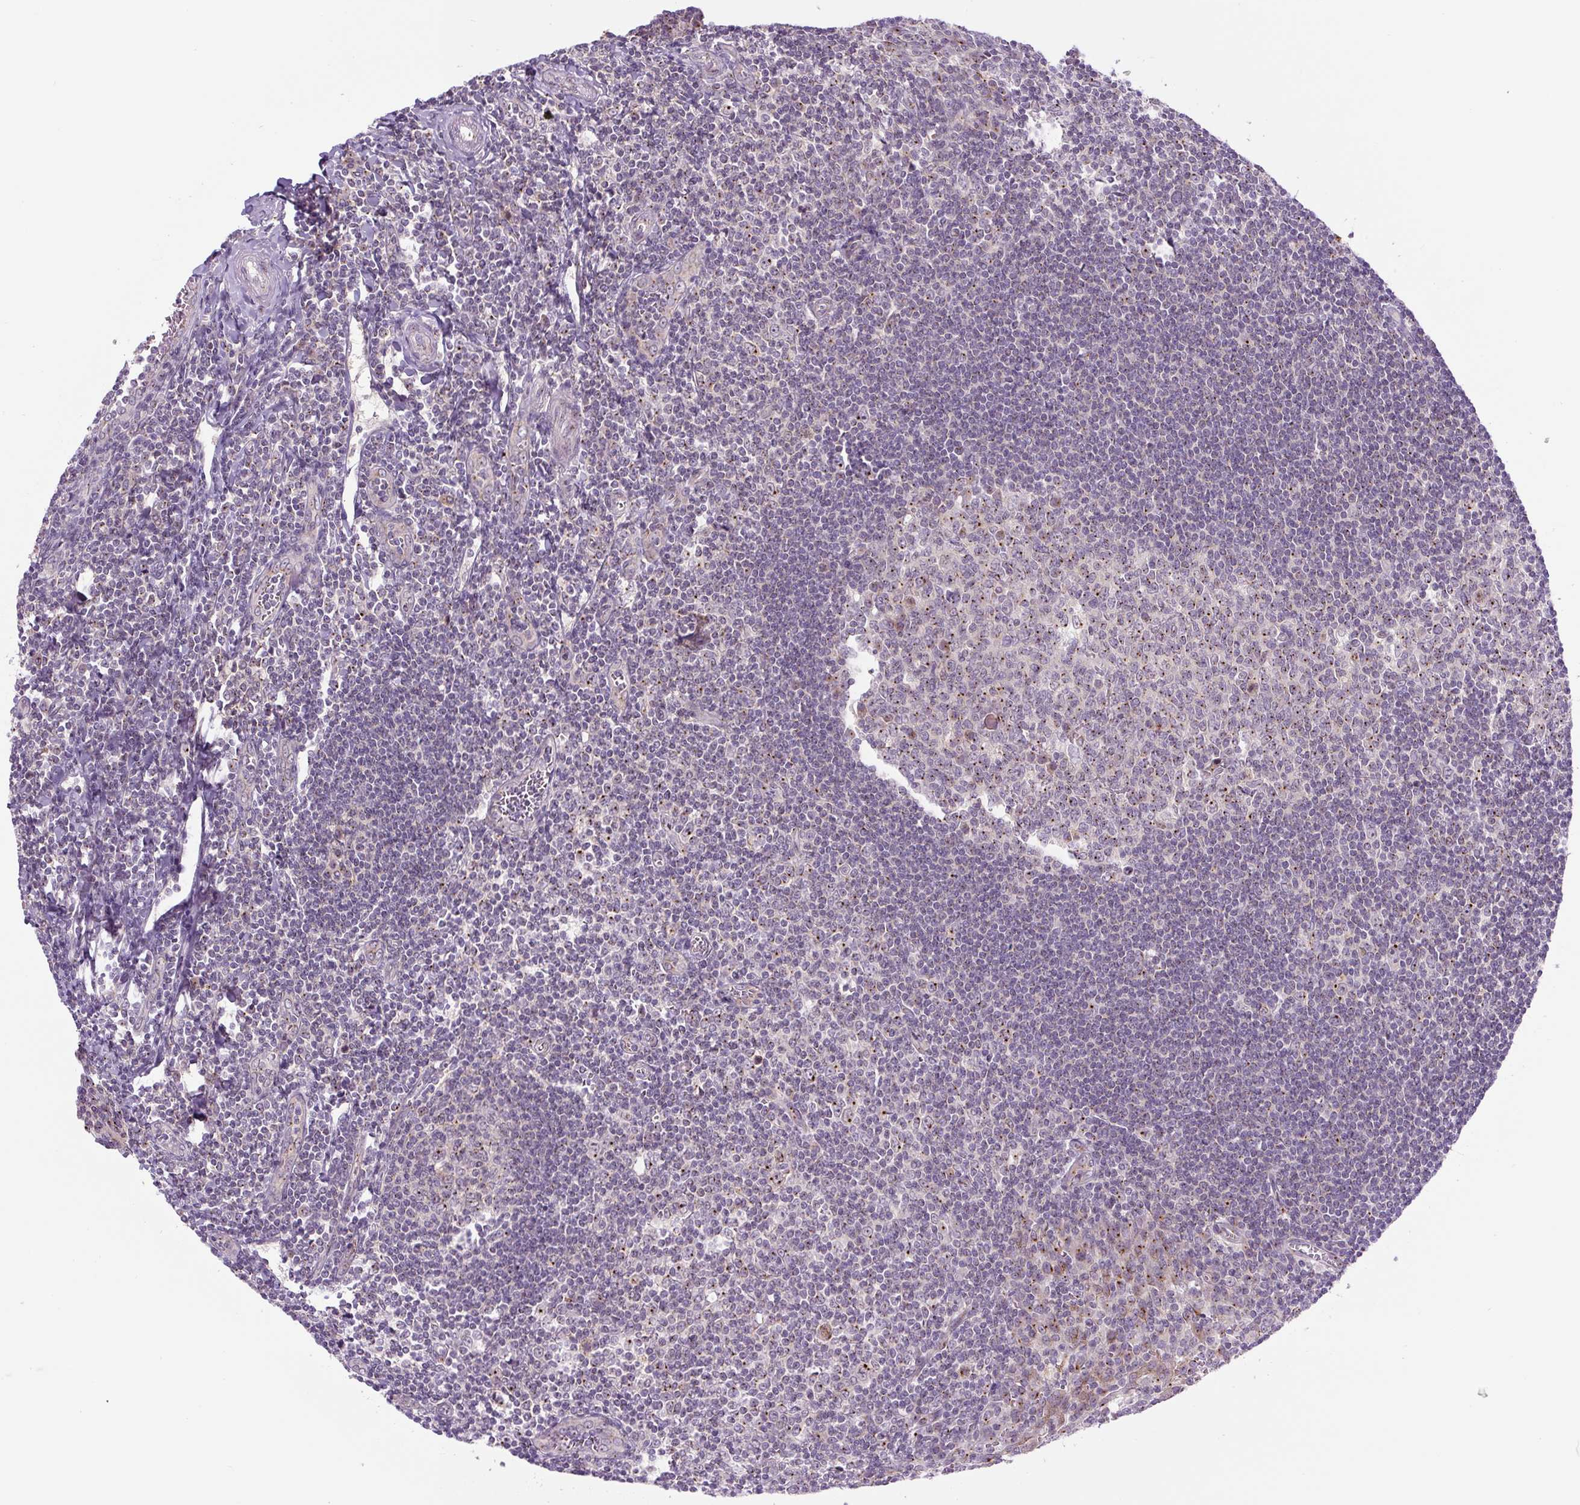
{"staining": {"intensity": "strong", "quantity": "25%-75%", "location": "cytoplasmic/membranous"}, "tissue": "tonsil", "cell_type": "Germinal center cells", "image_type": "normal", "snomed": [{"axis": "morphology", "description": "Normal tissue, NOS"}, {"axis": "topography", "description": "Tonsil"}], "caption": "Germinal center cells exhibit high levels of strong cytoplasmic/membranous expression in approximately 25%-75% of cells in normal human tonsil.", "gene": "PCM1", "patient": {"sex": "male", "age": 27}}